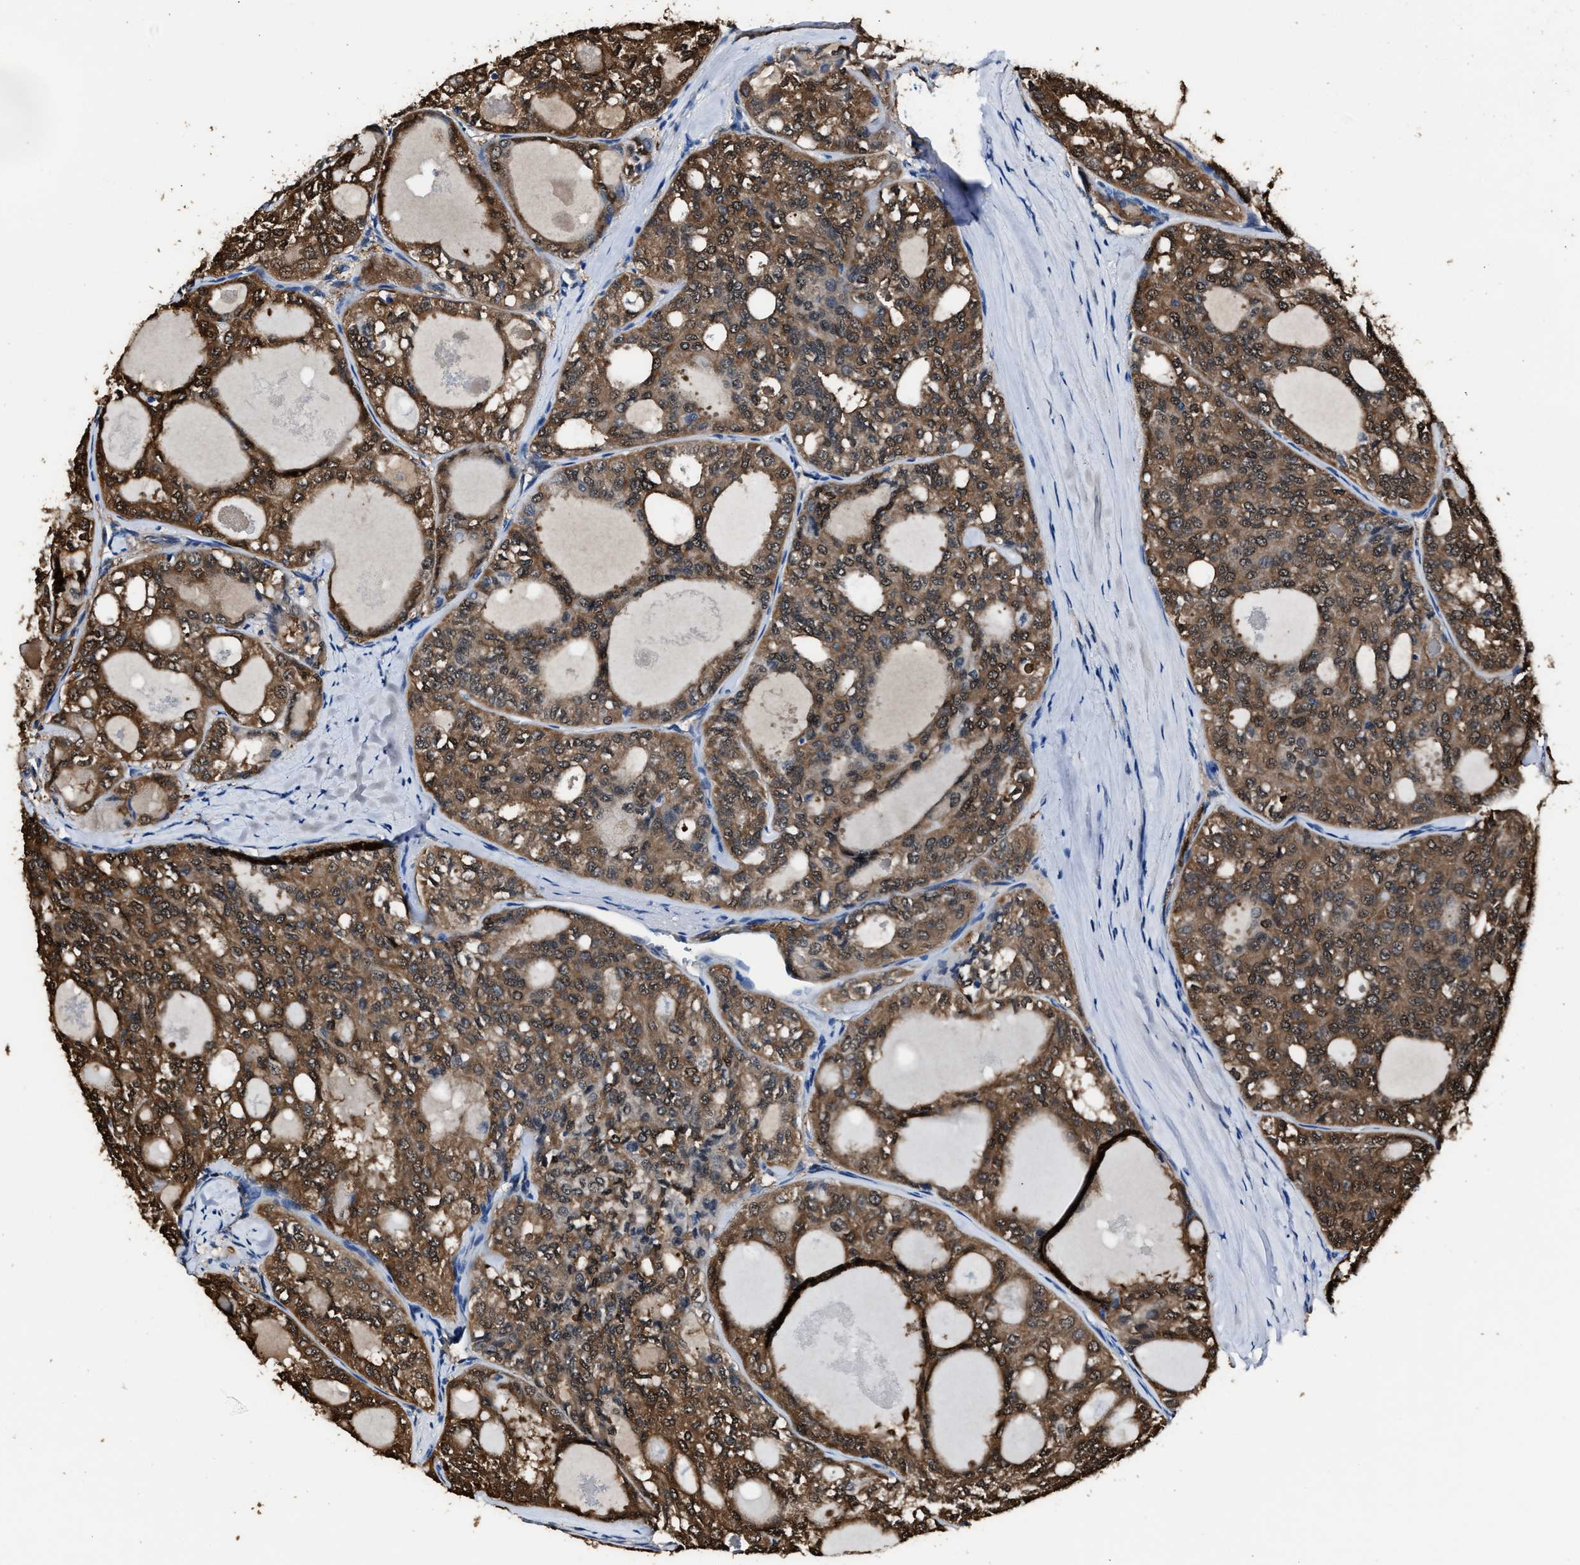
{"staining": {"intensity": "moderate", "quantity": ">75%", "location": "cytoplasmic/membranous,nuclear"}, "tissue": "thyroid cancer", "cell_type": "Tumor cells", "image_type": "cancer", "snomed": [{"axis": "morphology", "description": "Follicular adenoma carcinoma, NOS"}, {"axis": "topography", "description": "Thyroid gland"}], "caption": "Protein staining reveals moderate cytoplasmic/membranous and nuclear positivity in approximately >75% of tumor cells in follicular adenoma carcinoma (thyroid).", "gene": "GSTP1", "patient": {"sex": "male", "age": 75}}